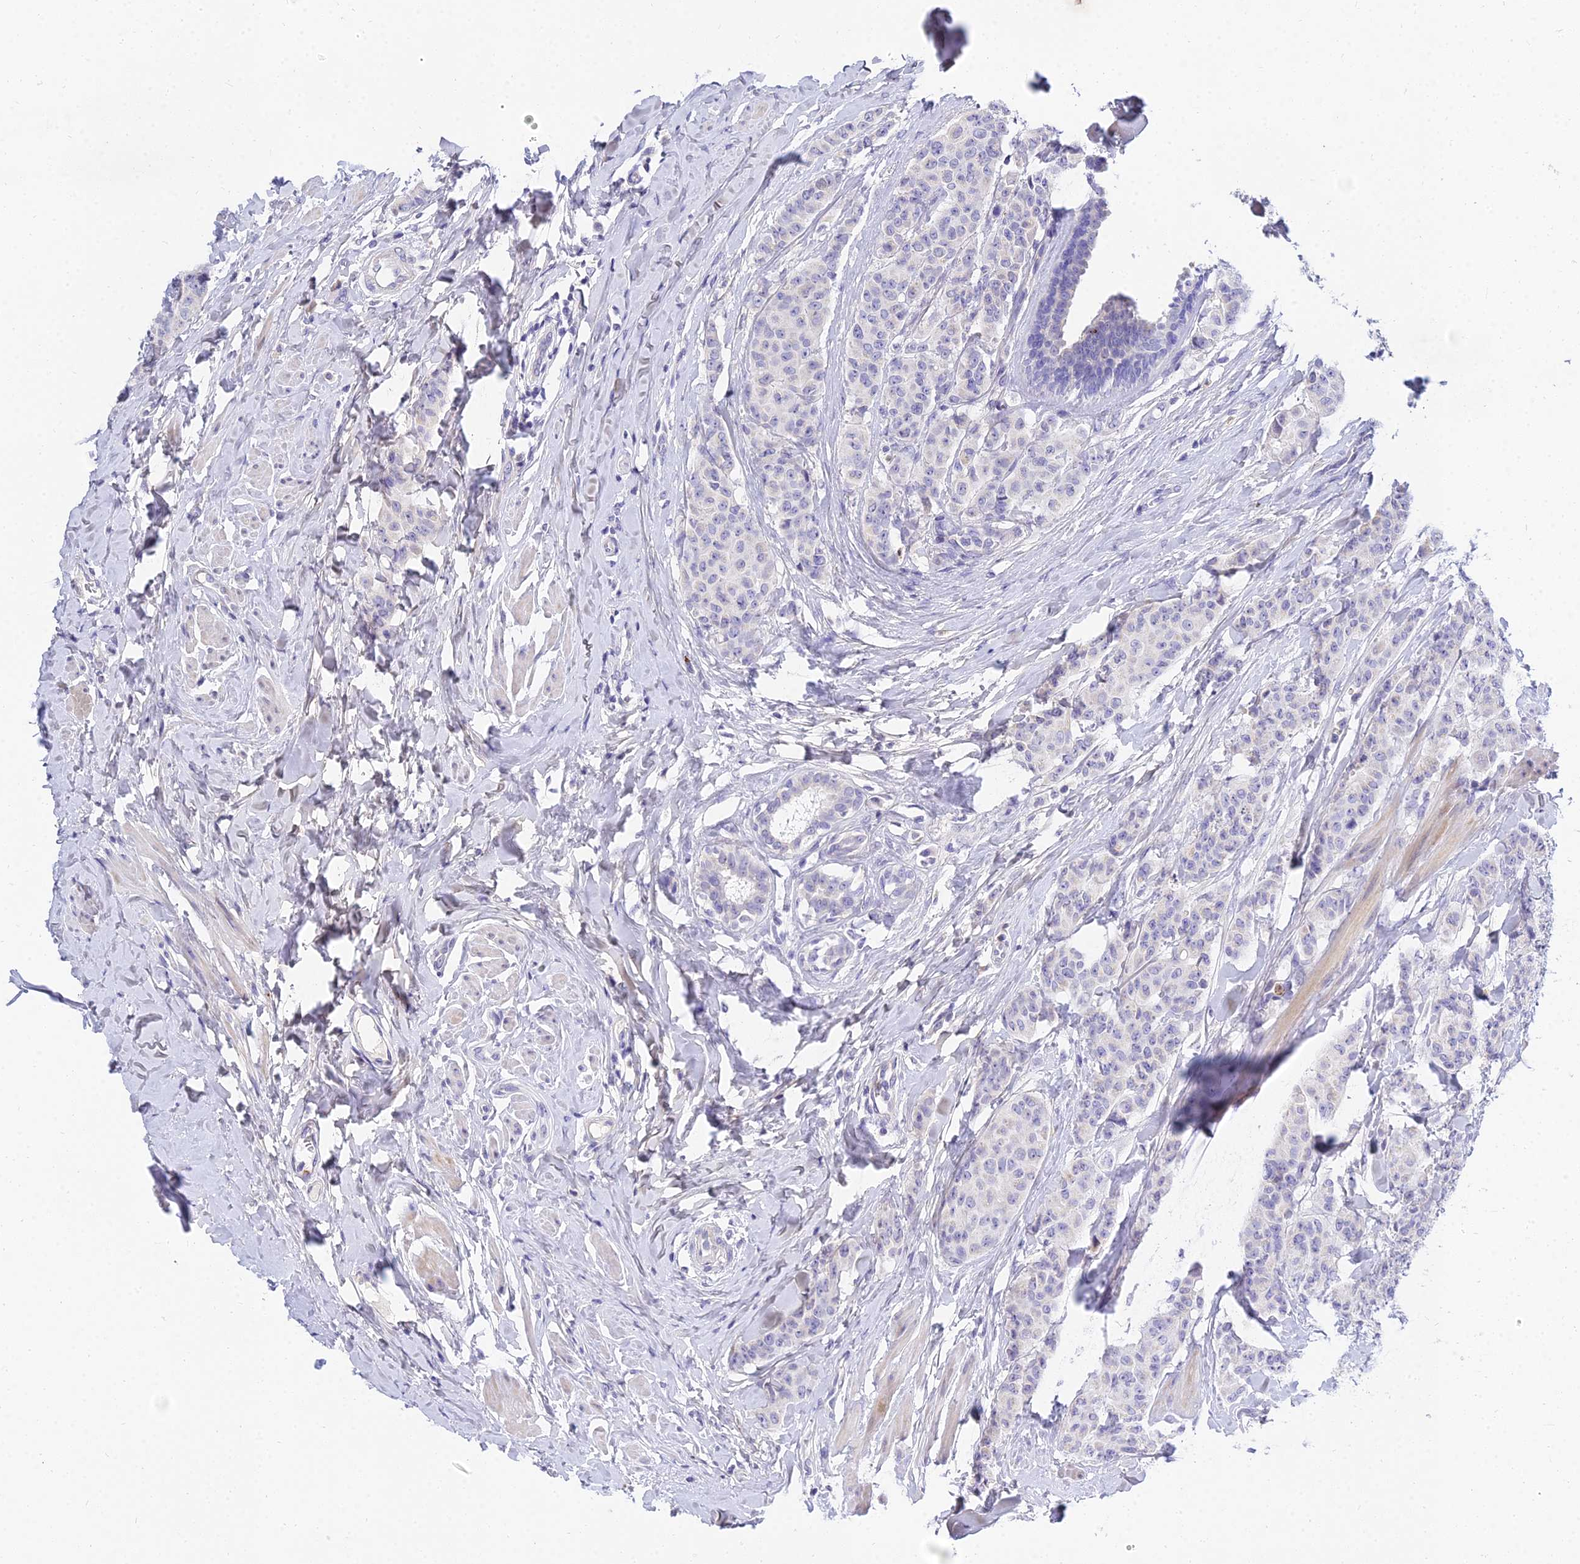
{"staining": {"intensity": "negative", "quantity": "none", "location": "none"}, "tissue": "breast cancer", "cell_type": "Tumor cells", "image_type": "cancer", "snomed": [{"axis": "morphology", "description": "Duct carcinoma"}, {"axis": "topography", "description": "Breast"}], "caption": "DAB (3,3'-diaminobenzidine) immunohistochemical staining of human breast infiltrating ductal carcinoma demonstrates no significant staining in tumor cells.", "gene": "VWC2L", "patient": {"sex": "female", "age": 40}}